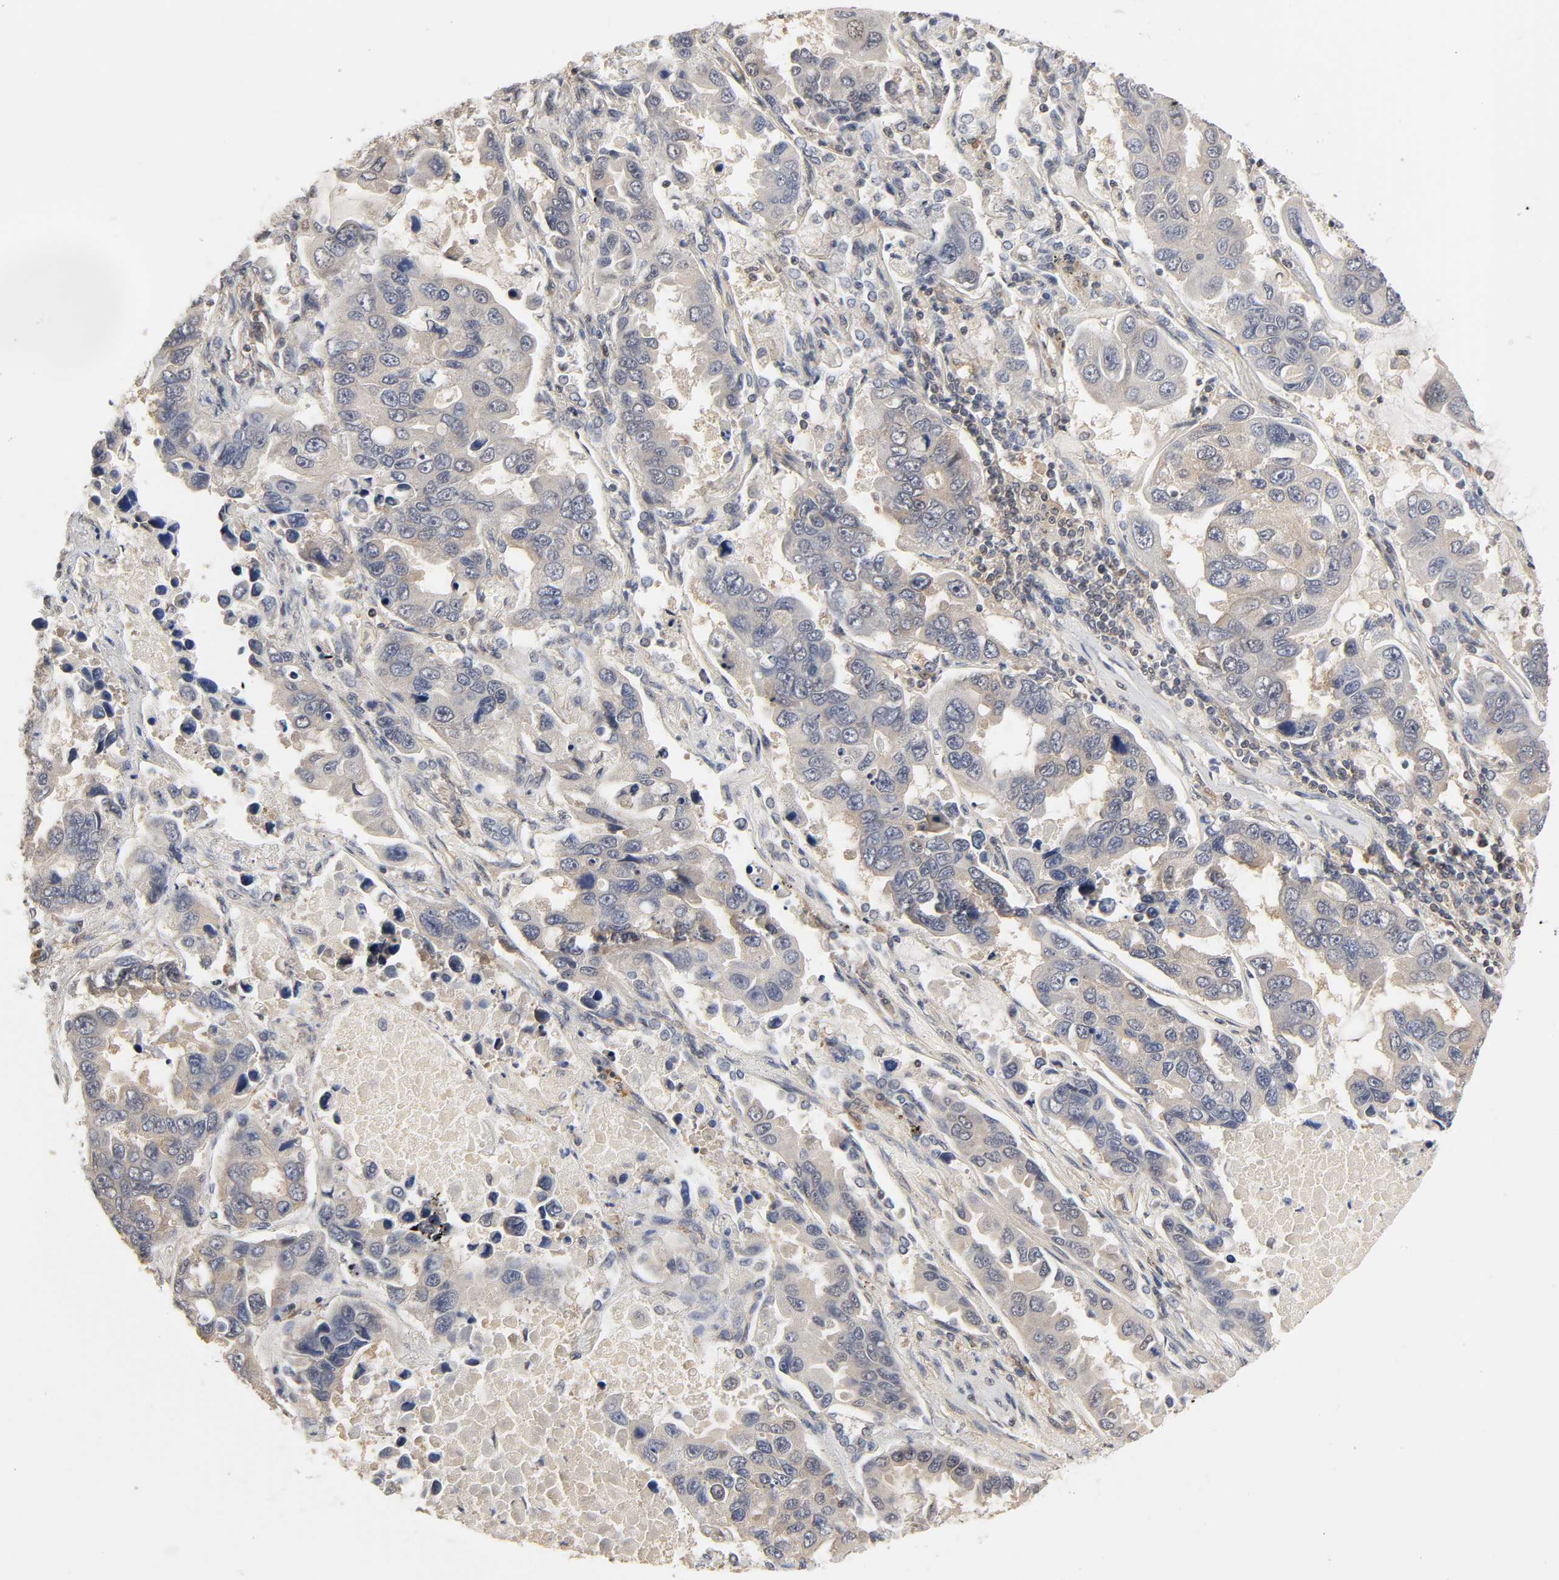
{"staining": {"intensity": "weak", "quantity": ">75%", "location": "cytoplasmic/membranous"}, "tissue": "lung cancer", "cell_type": "Tumor cells", "image_type": "cancer", "snomed": [{"axis": "morphology", "description": "Adenocarcinoma, NOS"}, {"axis": "topography", "description": "Lung"}], "caption": "An image of human lung cancer (adenocarcinoma) stained for a protein reveals weak cytoplasmic/membranous brown staining in tumor cells. The staining is performed using DAB (3,3'-diaminobenzidine) brown chromogen to label protein expression. The nuclei are counter-stained blue using hematoxylin.", "gene": "PDE5A", "patient": {"sex": "male", "age": 64}}